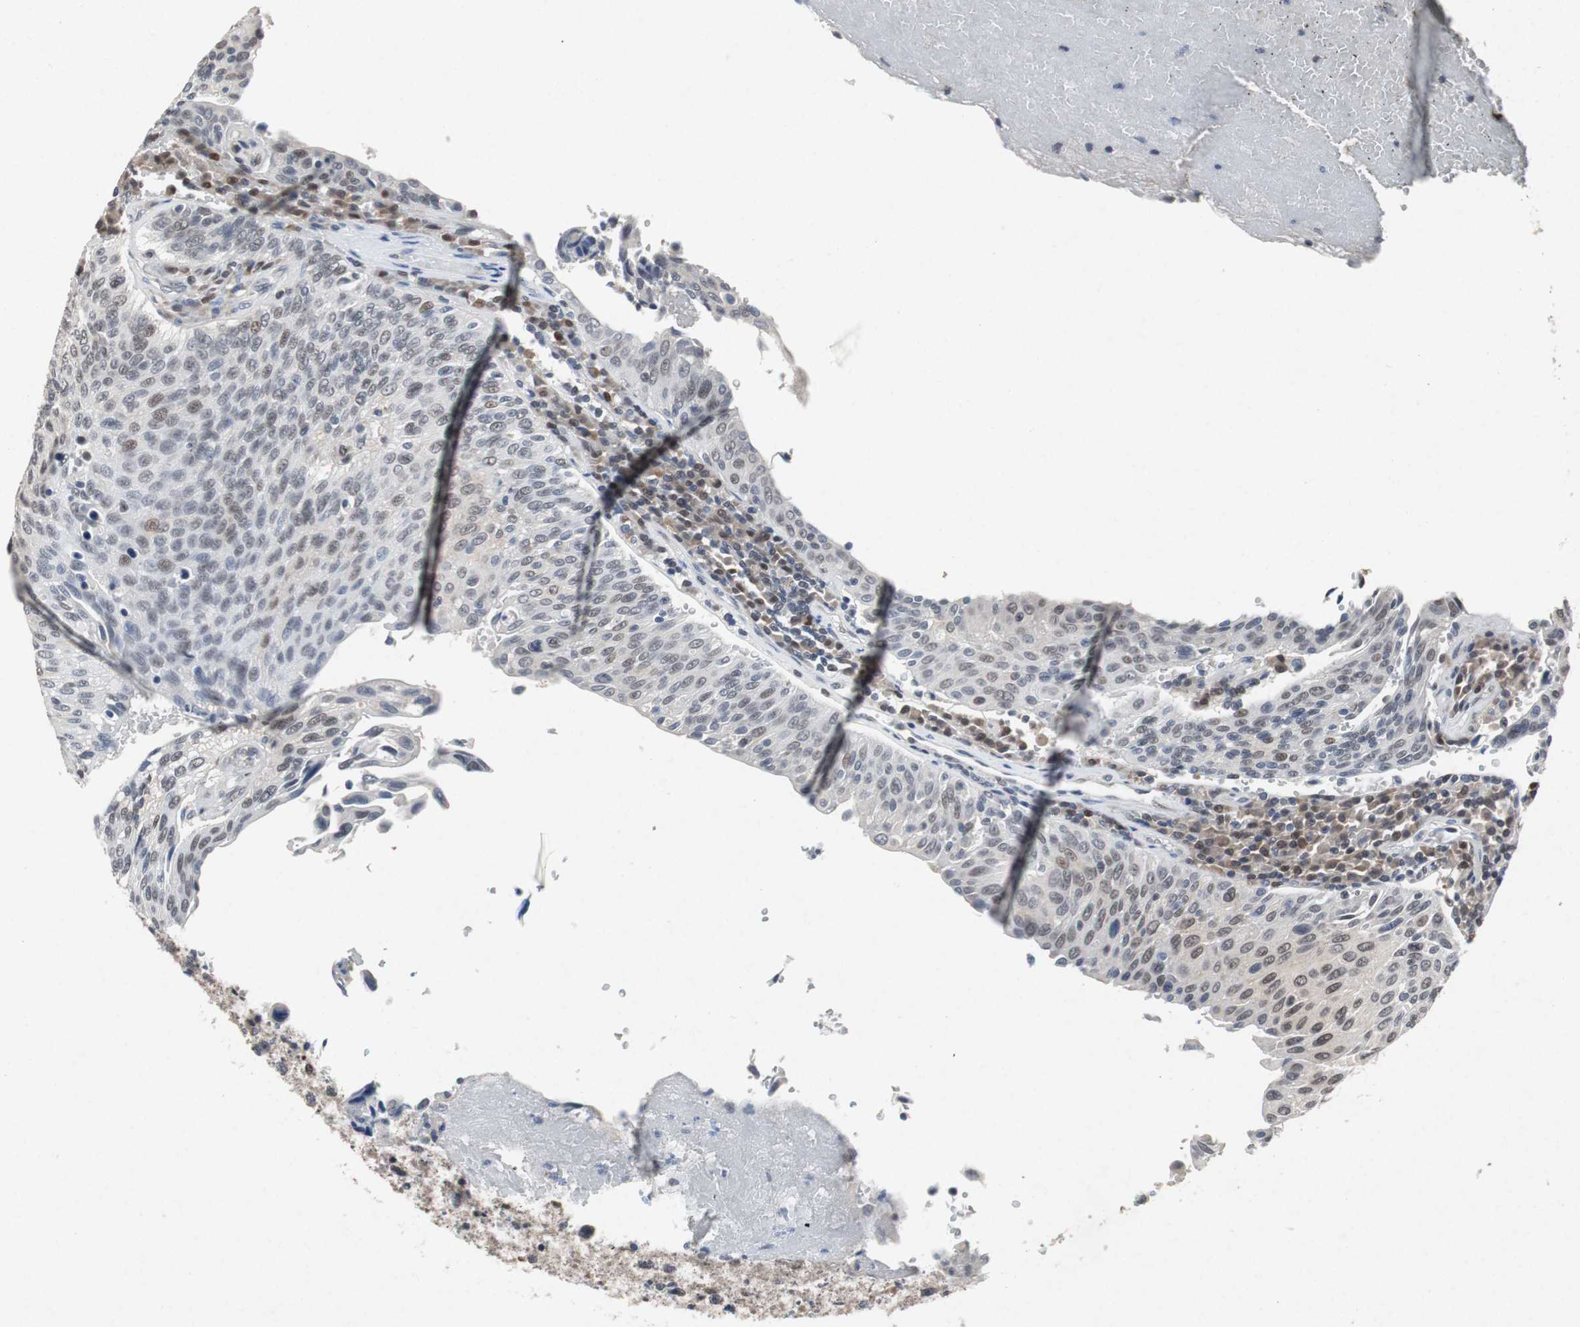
{"staining": {"intensity": "weak", "quantity": "25%-75%", "location": "nuclear"}, "tissue": "urothelial cancer", "cell_type": "Tumor cells", "image_type": "cancer", "snomed": [{"axis": "morphology", "description": "Urothelial carcinoma, High grade"}, {"axis": "topography", "description": "Urinary bladder"}], "caption": "Immunohistochemical staining of urothelial cancer shows weak nuclear protein staining in approximately 25%-75% of tumor cells. (DAB = brown stain, brightfield microscopy at high magnification).", "gene": "TP63", "patient": {"sex": "male", "age": 66}}